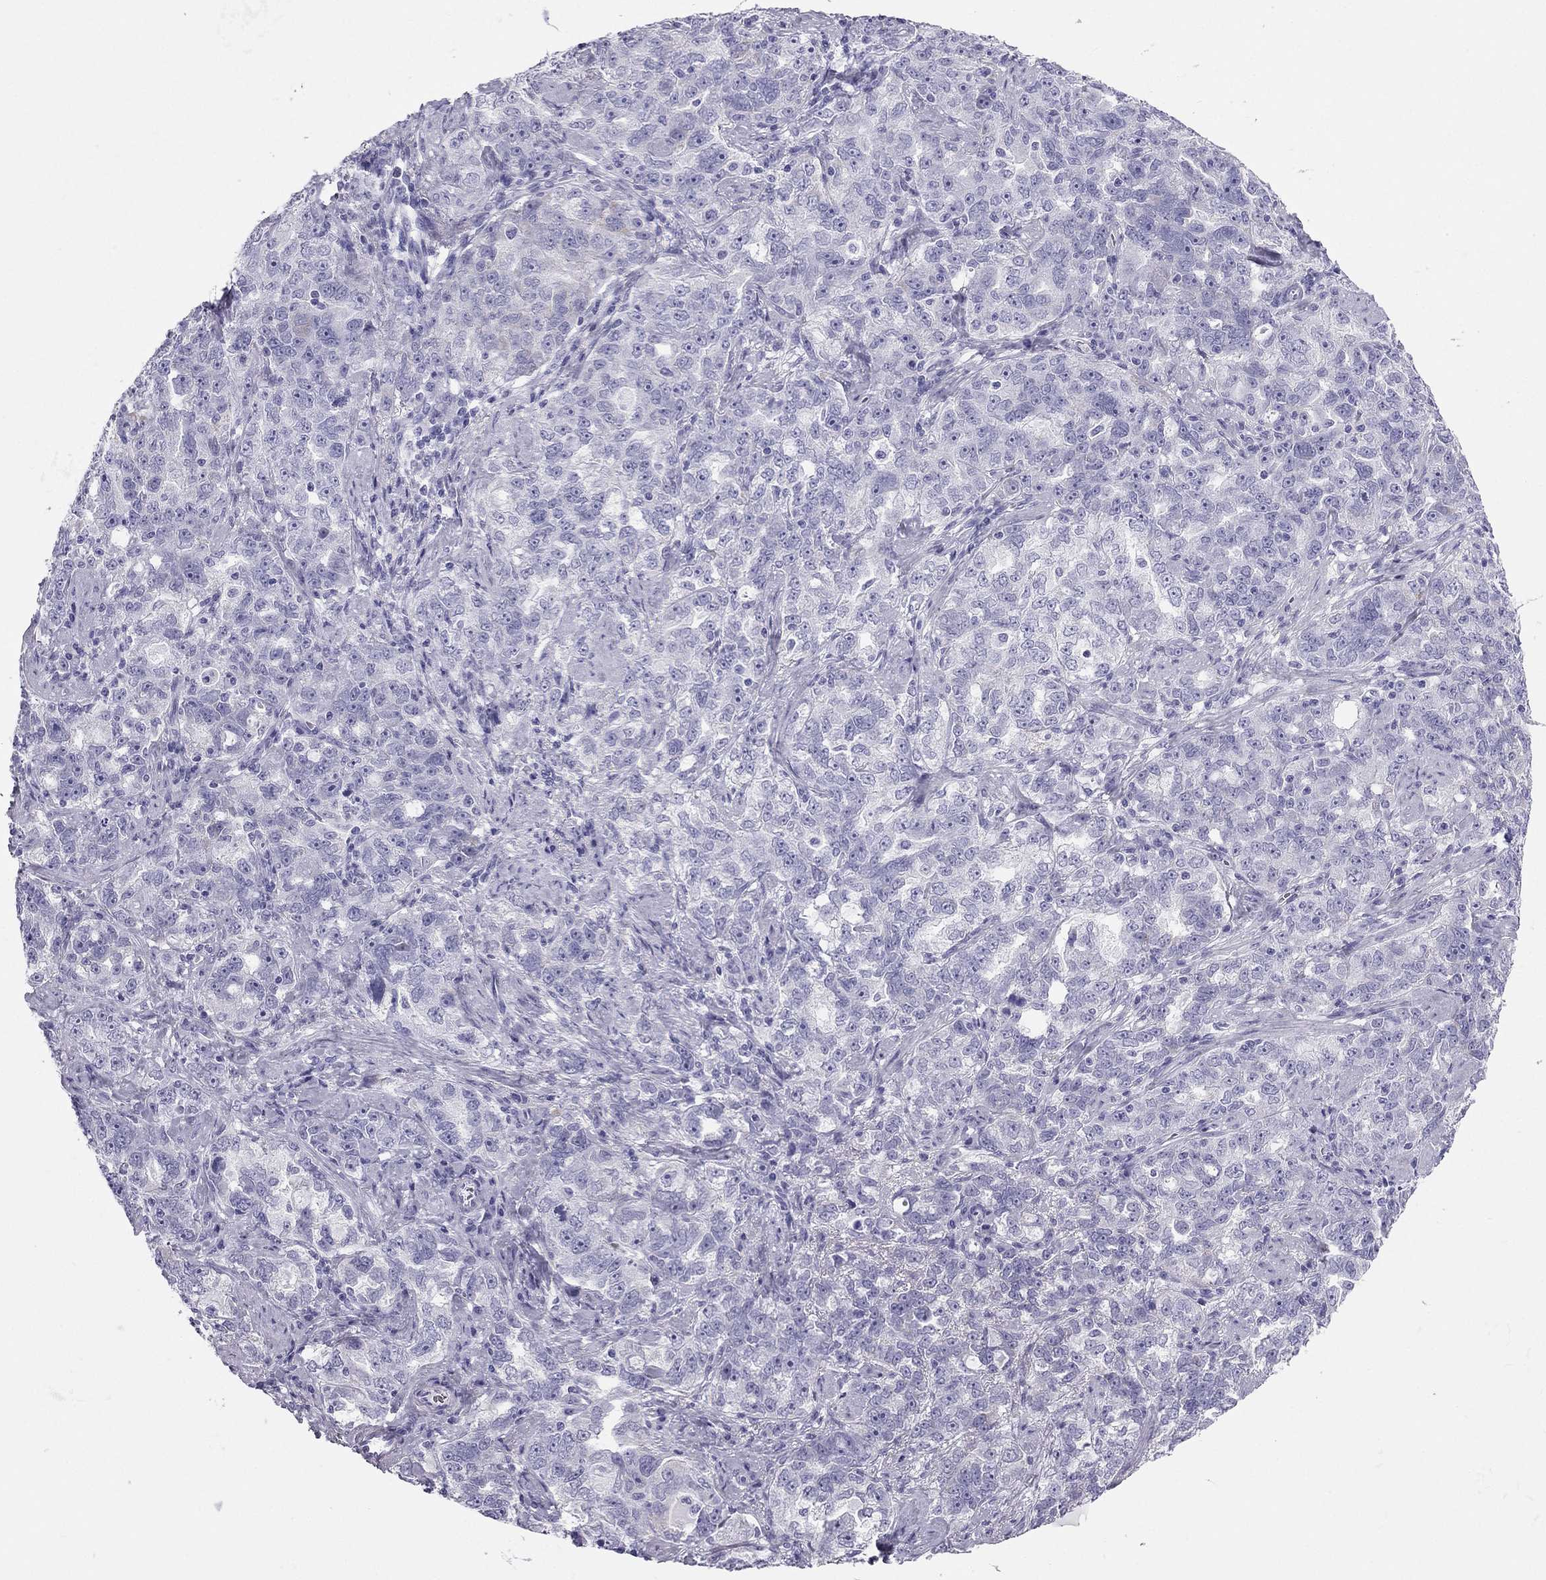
{"staining": {"intensity": "negative", "quantity": "none", "location": "none"}, "tissue": "ovarian cancer", "cell_type": "Tumor cells", "image_type": "cancer", "snomed": [{"axis": "morphology", "description": "Cystadenocarcinoma, serous, NOS"}, {"axis": "topography", "description": "Ovary"}], "caption": "Human ovarian cancer stained for a protein using immunohistochemistry (IHC) shows no positivity in tumor cells.", "gene": "TRPM3", "patient": {"sex": "female", "age": 51}}